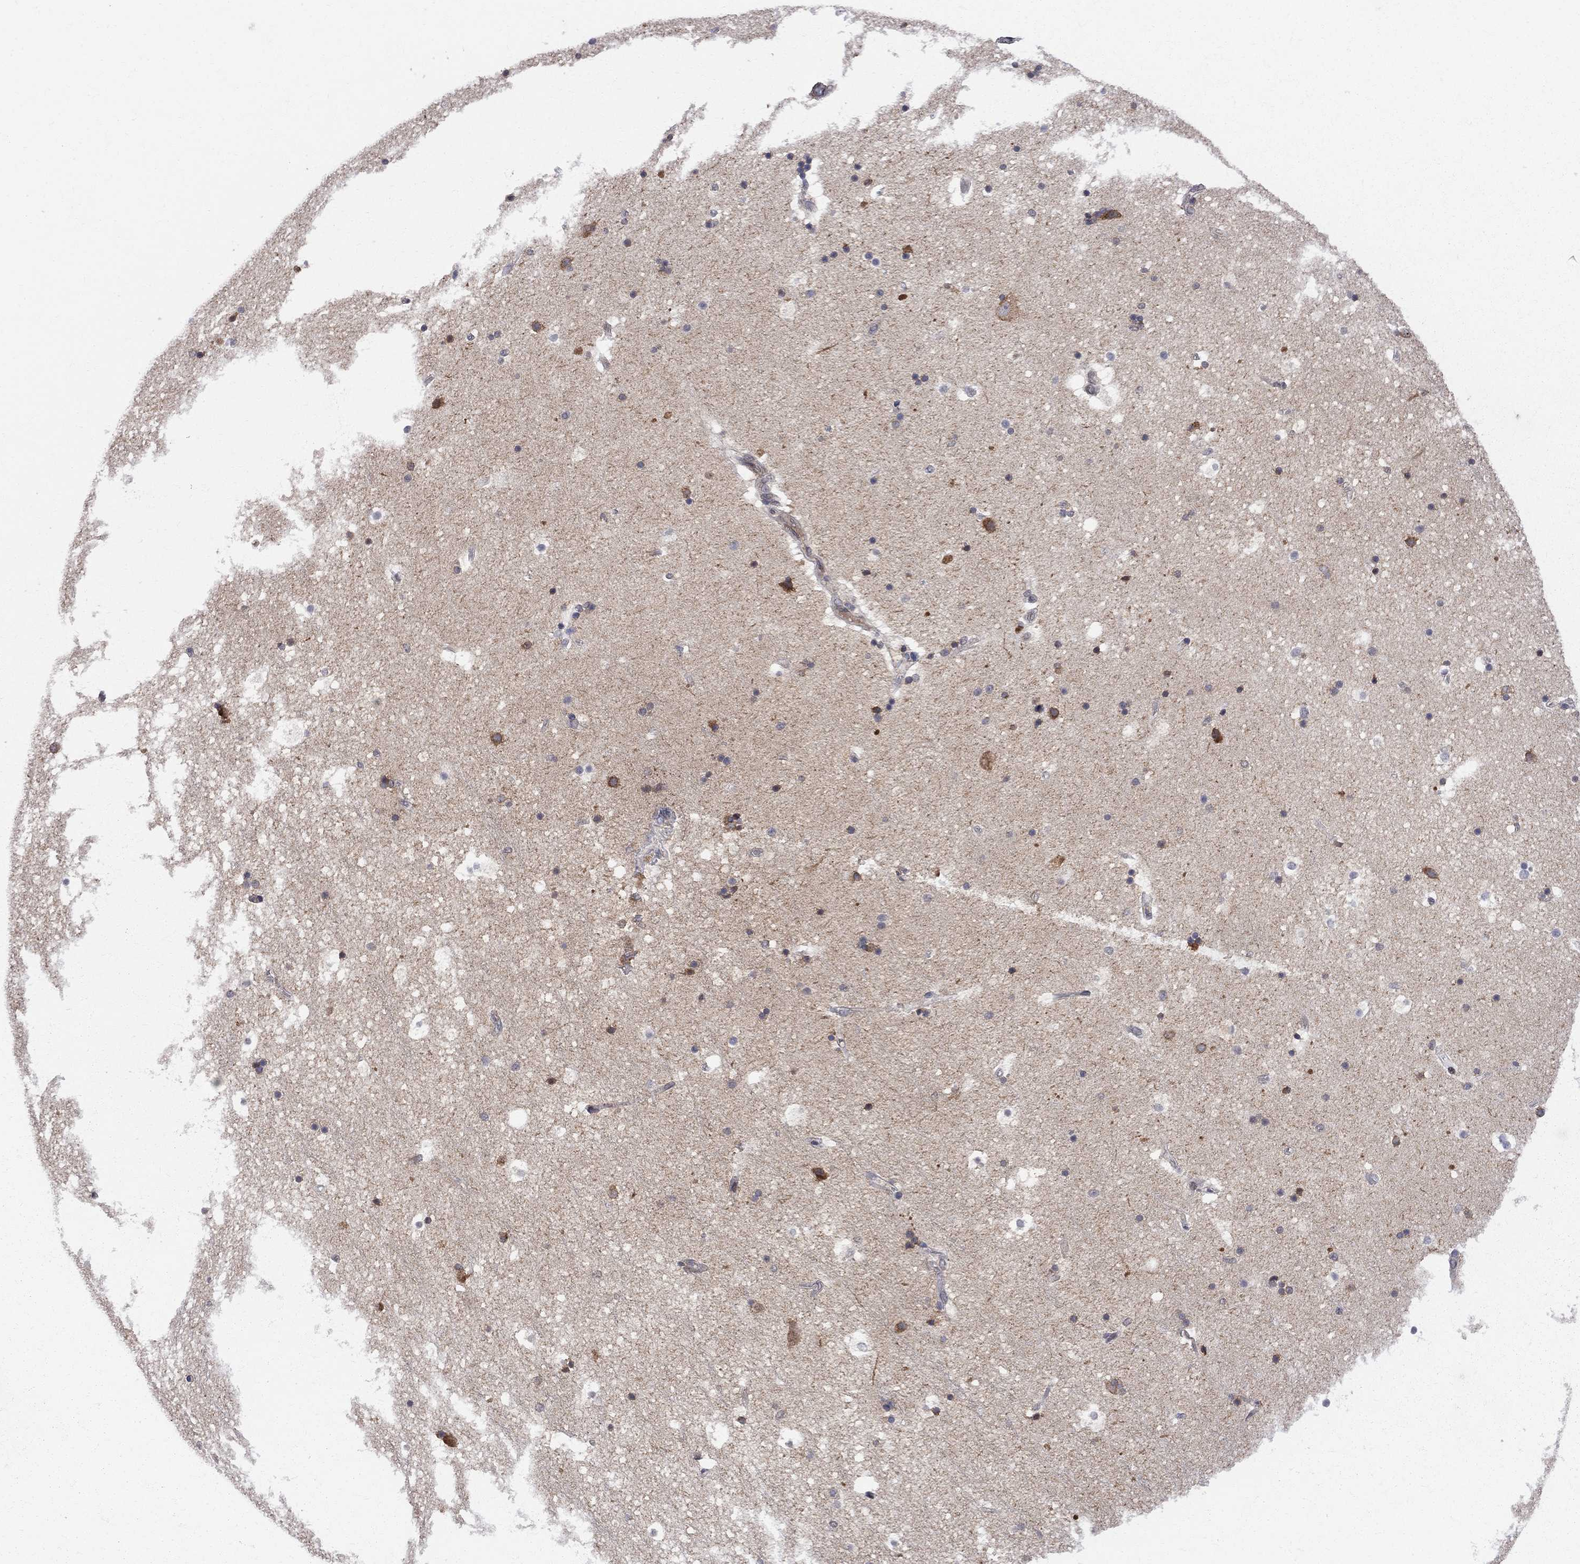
{"staining": {"intensity": "moderate", "quantity": "<25%", "location": "cytoplasmic/membranous"}, "tissue": "hippocampus", "cell_type": "Glial cells", "image_type": "normal", "snomed": [{"axis": "morphology", "description": "Normal tissue, NOS"}, {"axis": "topography", "description": "Hippocampus"}], "caption": "Approximately <25% of glial cells in normal hippocampus exhibit moderate cytoplasmic/membranous protein expression as visualized by brown immunohistochemical staining.", "gene": "CNOT11", "patient": {"sex": "male", "age": 51}}